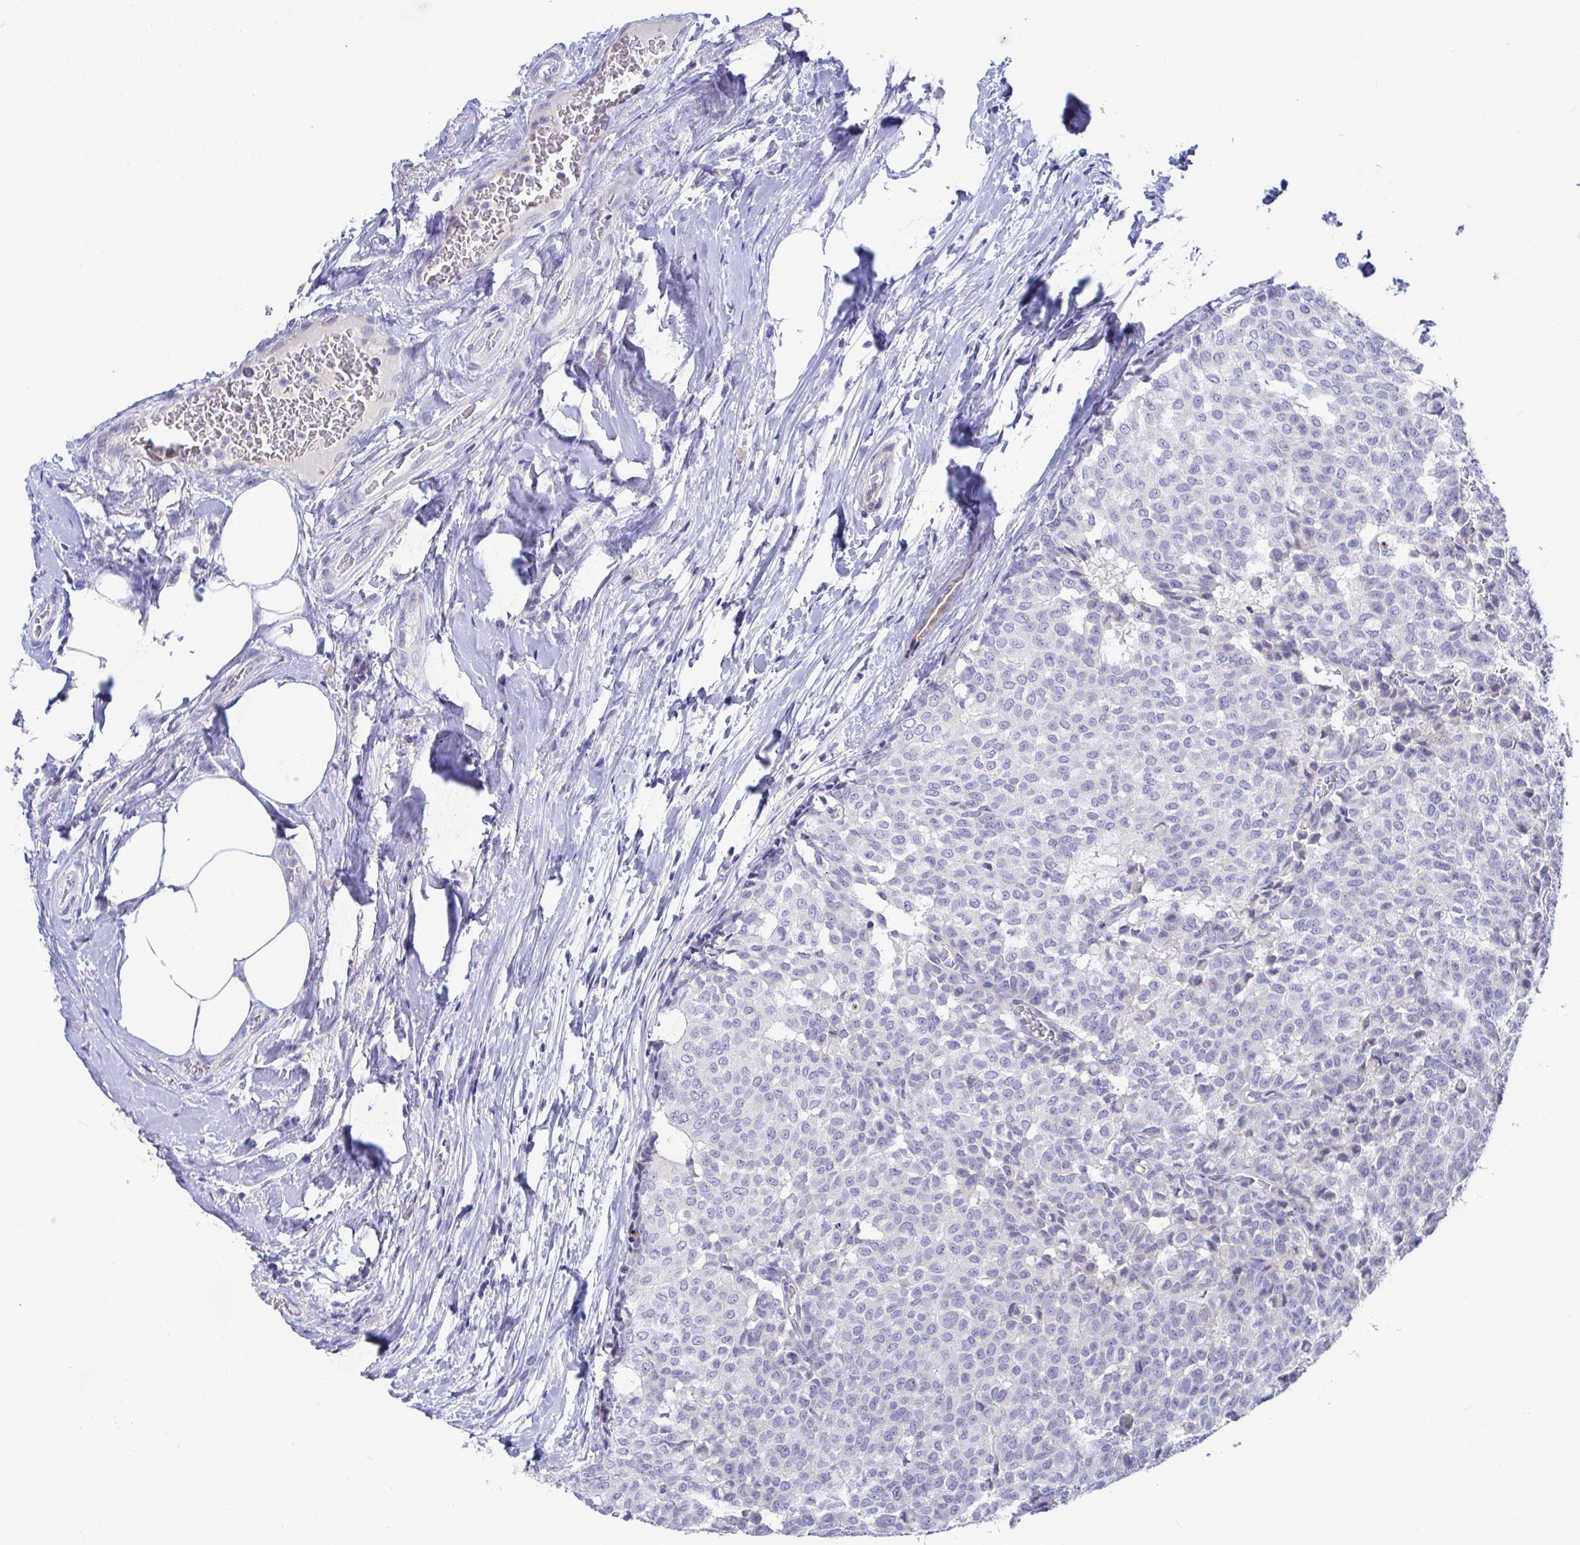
{"staining": {"intensity": "negative", "quantity": "none", "location": "none"}, "tissue": "breast cancer", "cell_type": "Tumor cells", "image_type": "cancer", "snomed": [{"axis": "morphology", "description": "Duct carcinoma"}, {"axis": "topography", "description": "Breast"}], "caption": "Immunohistochemistry (IHC) photomicrograph of human breast invasive ductal carcinoma stained for a protein (brown), which exhibits no expression in tumor cells.", "gene": "ZNF561", "patient": {"sex": "female", "age": 91}}